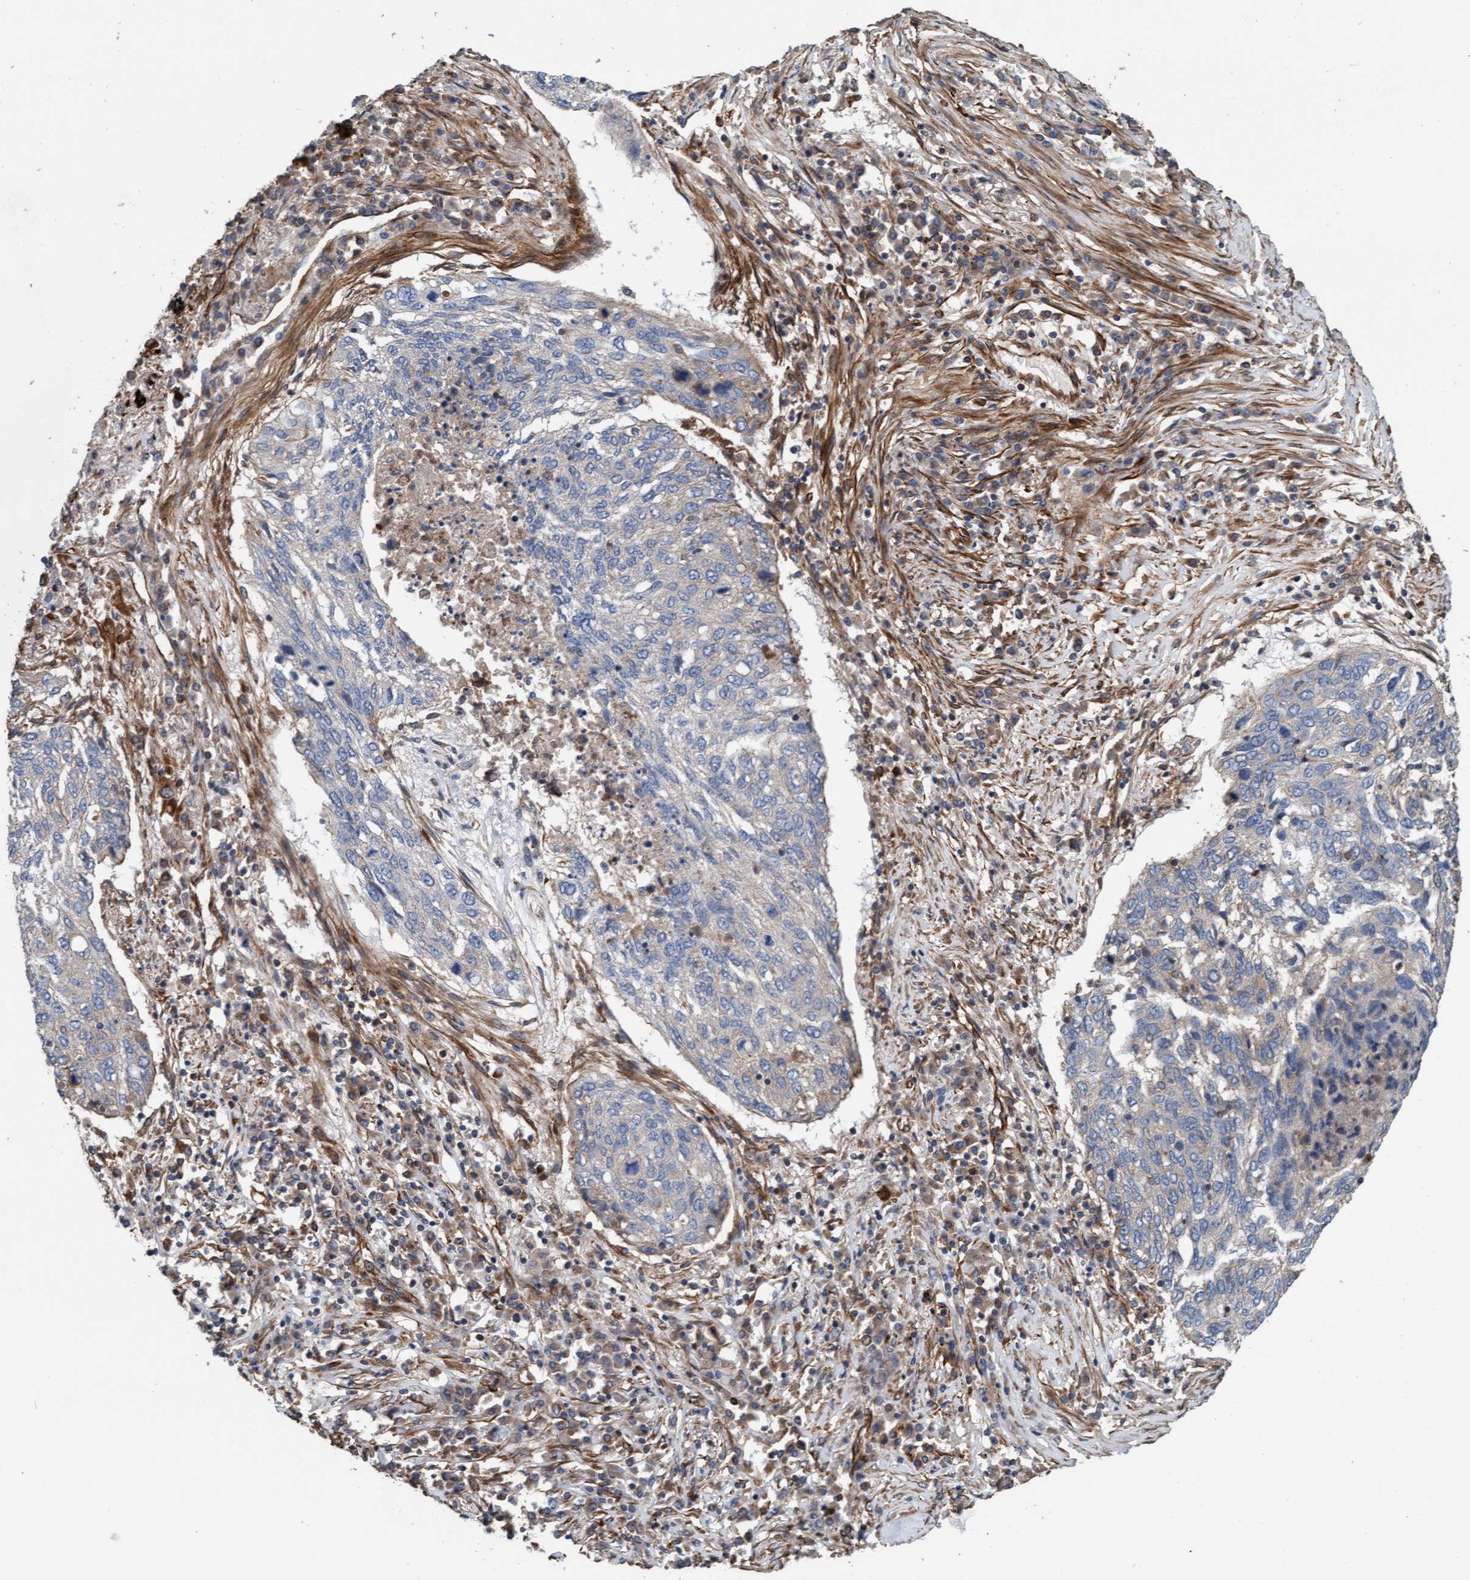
{"staining": {"intensity": "negative", "quantity": "none", "location": "none"}, "tissue": "lung cancer", "cell_type": "Tumor cells", "image_type": "cancer", "snomed": [{"axis": "morphology", "description": "Squamous cell carcinoma, NOS"}, {"axis": "topography", "description": "Lung"}], "caption": "Lung squamous cell carcinoma stained for a protein using immunohistochemistry displays no staining tumor cells.", "gene": "STXBP4", "patient": {"sex": "female", "age": 63}}